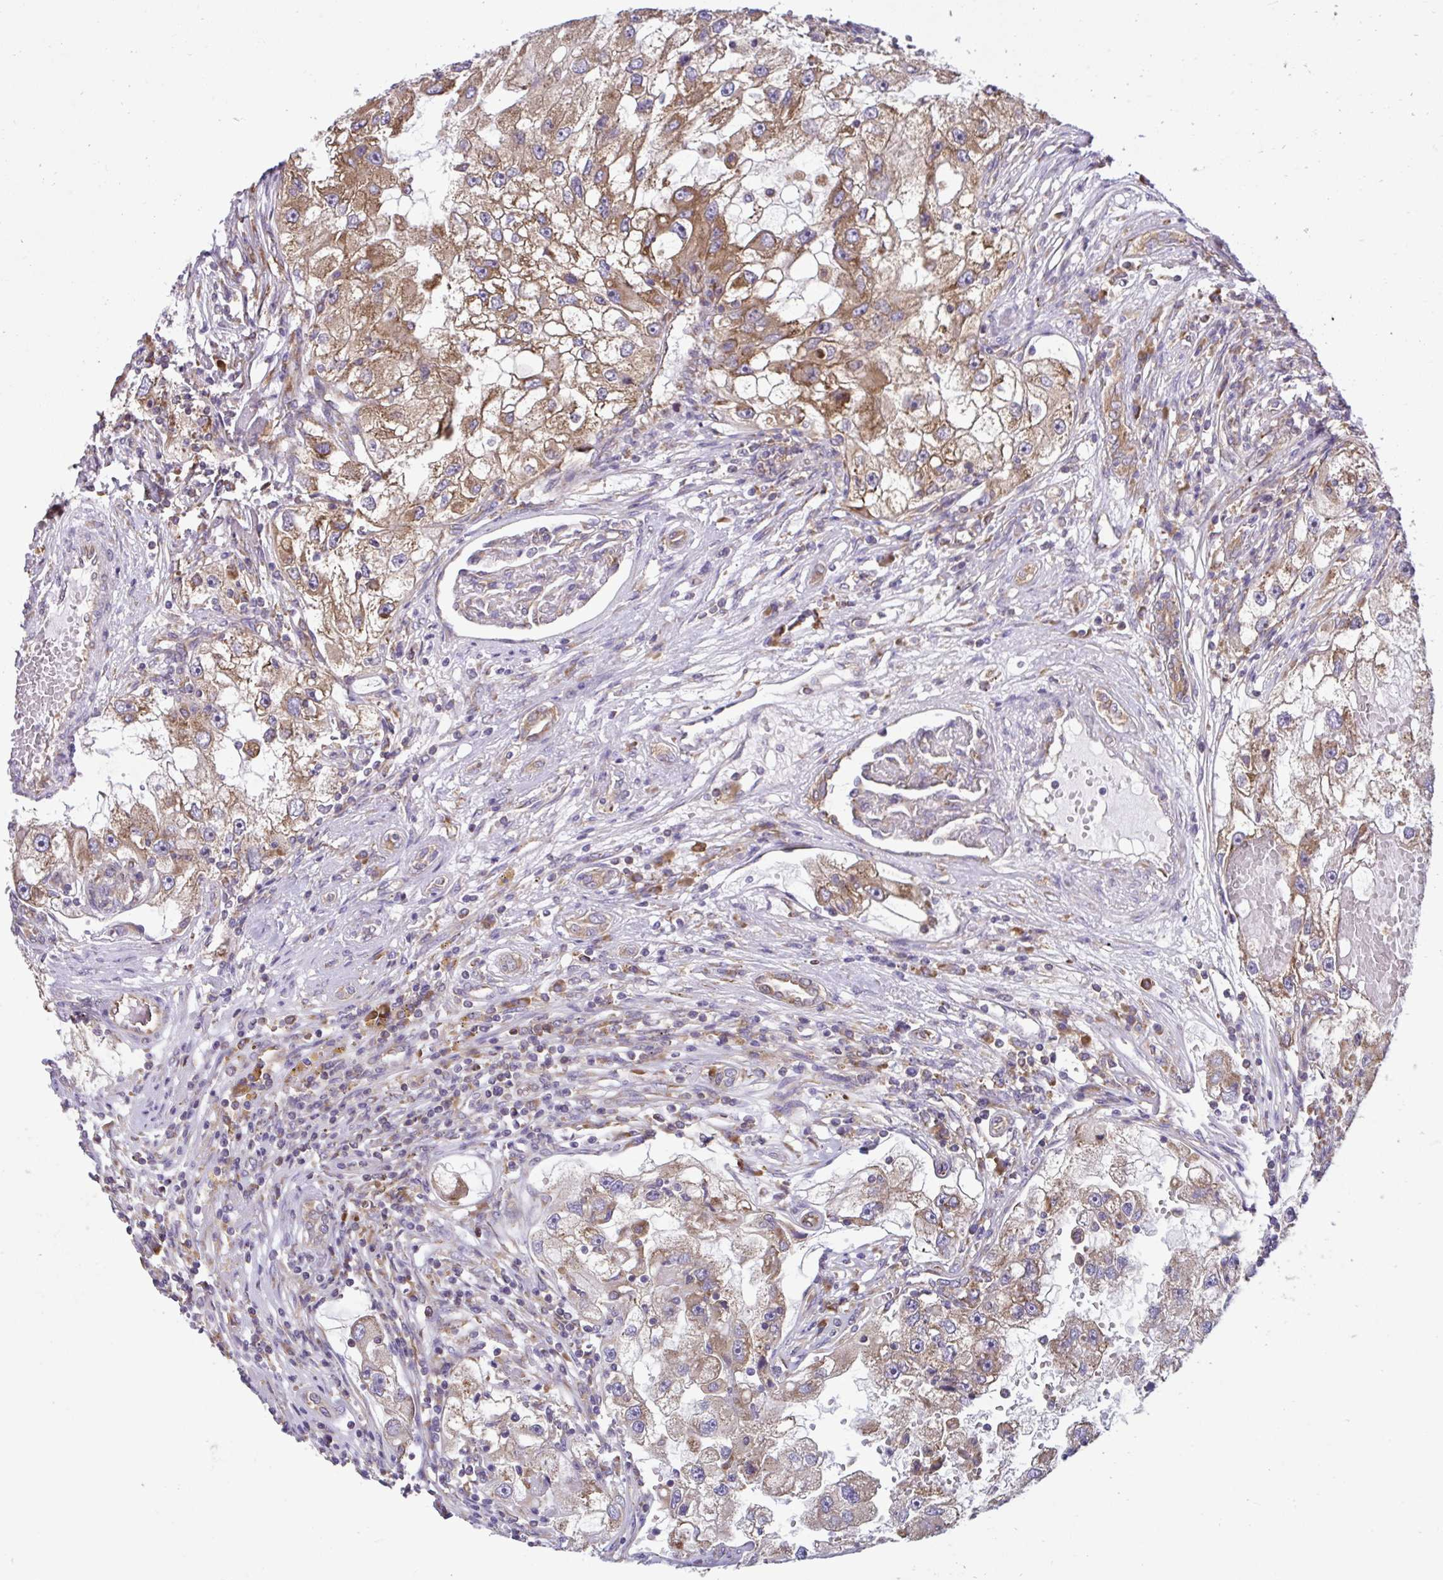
{"staining": {"intensity": "moderate", "quantity": ">75%", "location": "cytoplasmic/membranous"}, "tissue": "renal cancer", "cell_type": "Tumor cells", "image_type": "cancer", "snomed": [{"axis": "morphology", "description": "Adenocarcinoma, NOS"}, {"axis": "topography", "description": "Kidney"}], "caption": "An immunohistochemistry image of neoplastic tissue is shown. Protein staining in brown shows moderate cytoplasmic/membranous positivity in renal cancer (adenocarcinoma) within tumor cells.", "gene": "RPS7", "patient": {"sex": "male", "age": 63}}